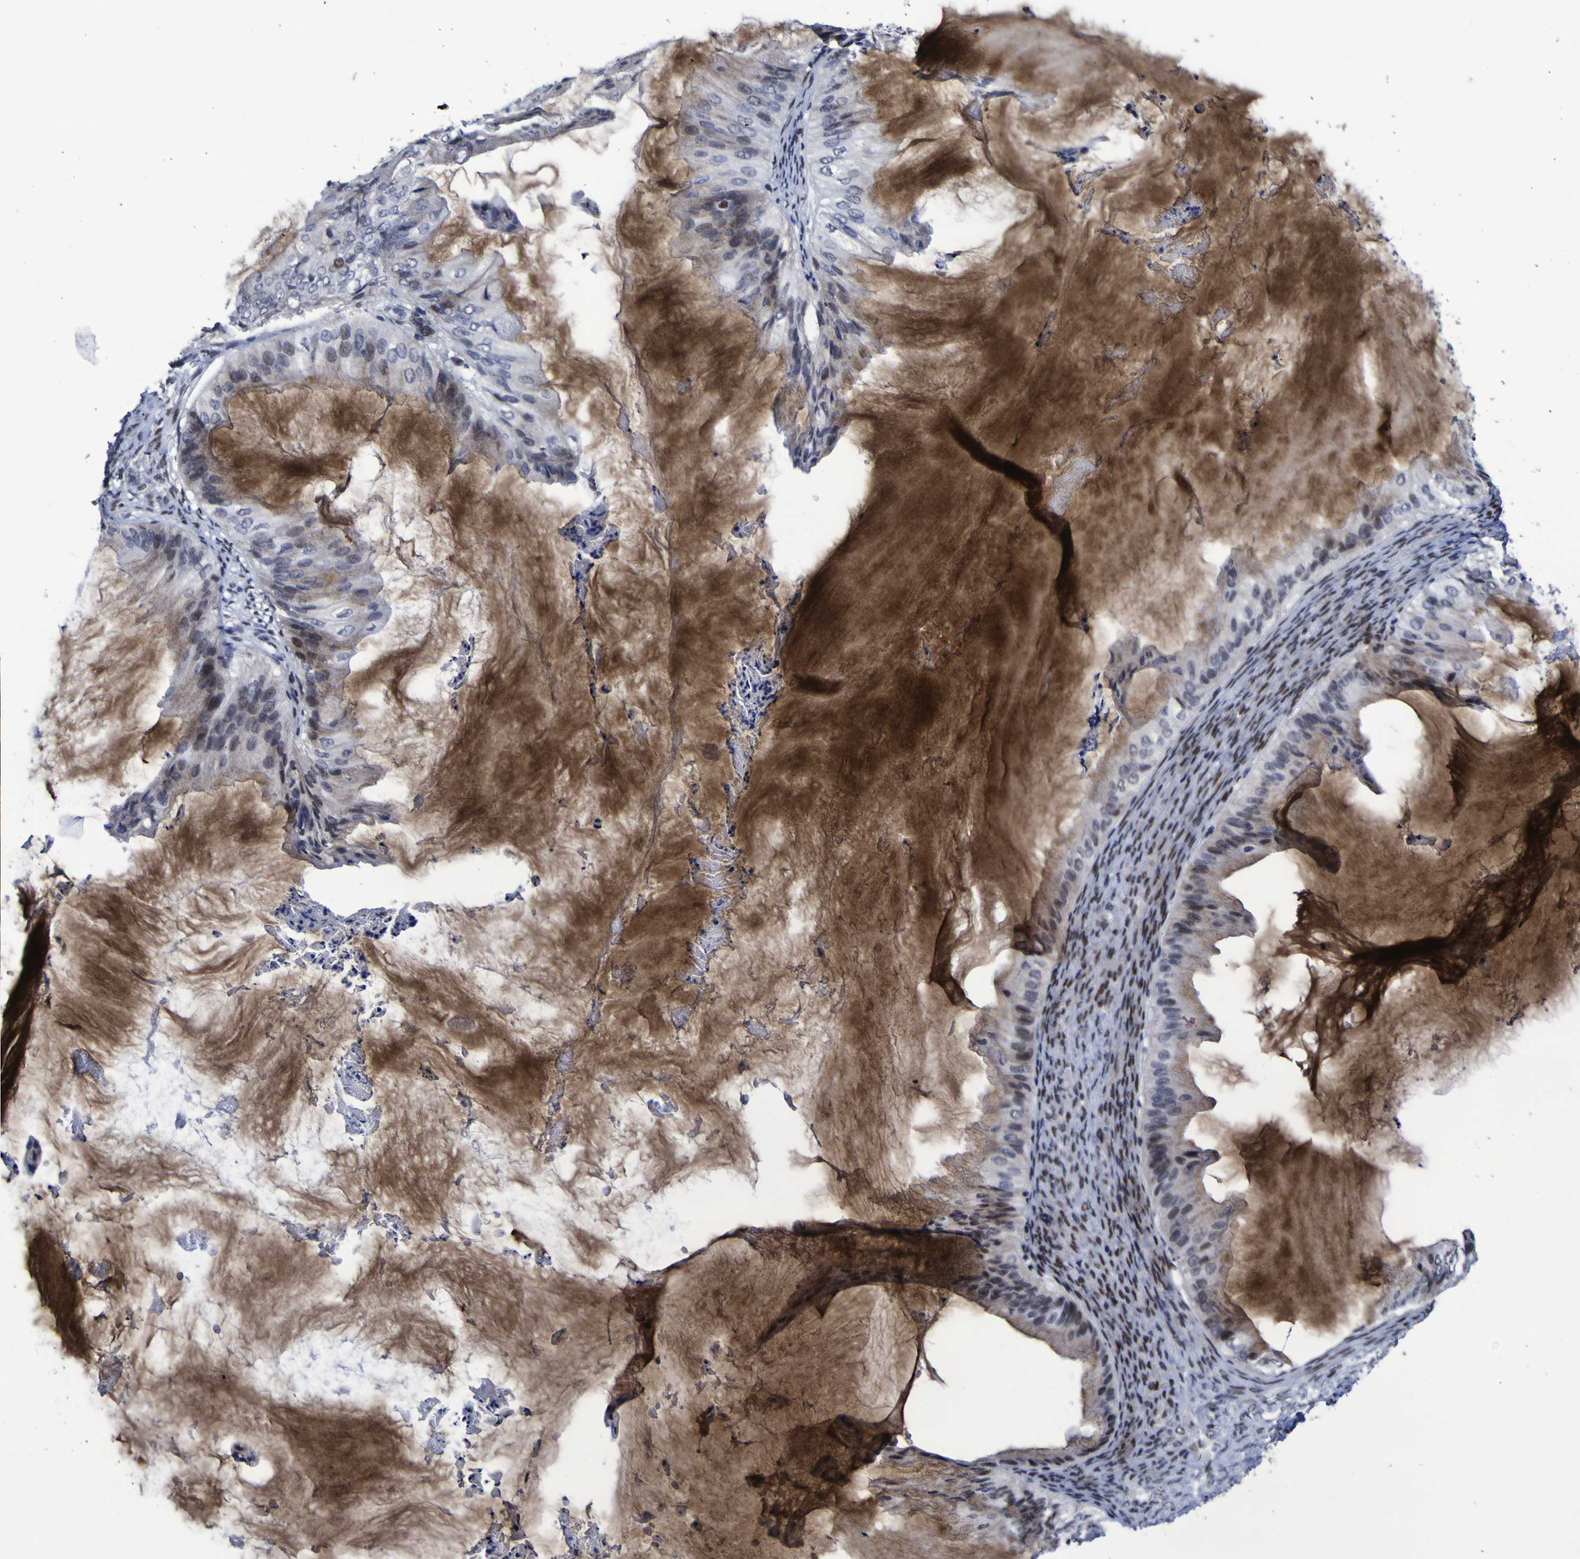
{"staining": {"intensity": "moderate", "quantity": ">75%", "location": "cytoplasmic/membranous,nuclear"}, "tissue": "ovarian cancer", "cell_type": "Tumor cells", "image_type": "cancer", "snomed": [{"axis": "morphology", "description": "Cystadenocarcinoma, mucinous, NOS"}, {"axis": "topography", "description": "Ovary"}], "caption": "Moderate cytoplasmic/membranous and nuclear staining is seen in about >75% of tumor cells in ovarian mucinous cystadenocarcinoma.", "gene": "MBD3", "patient": {"sex": "female", "age": 61}}